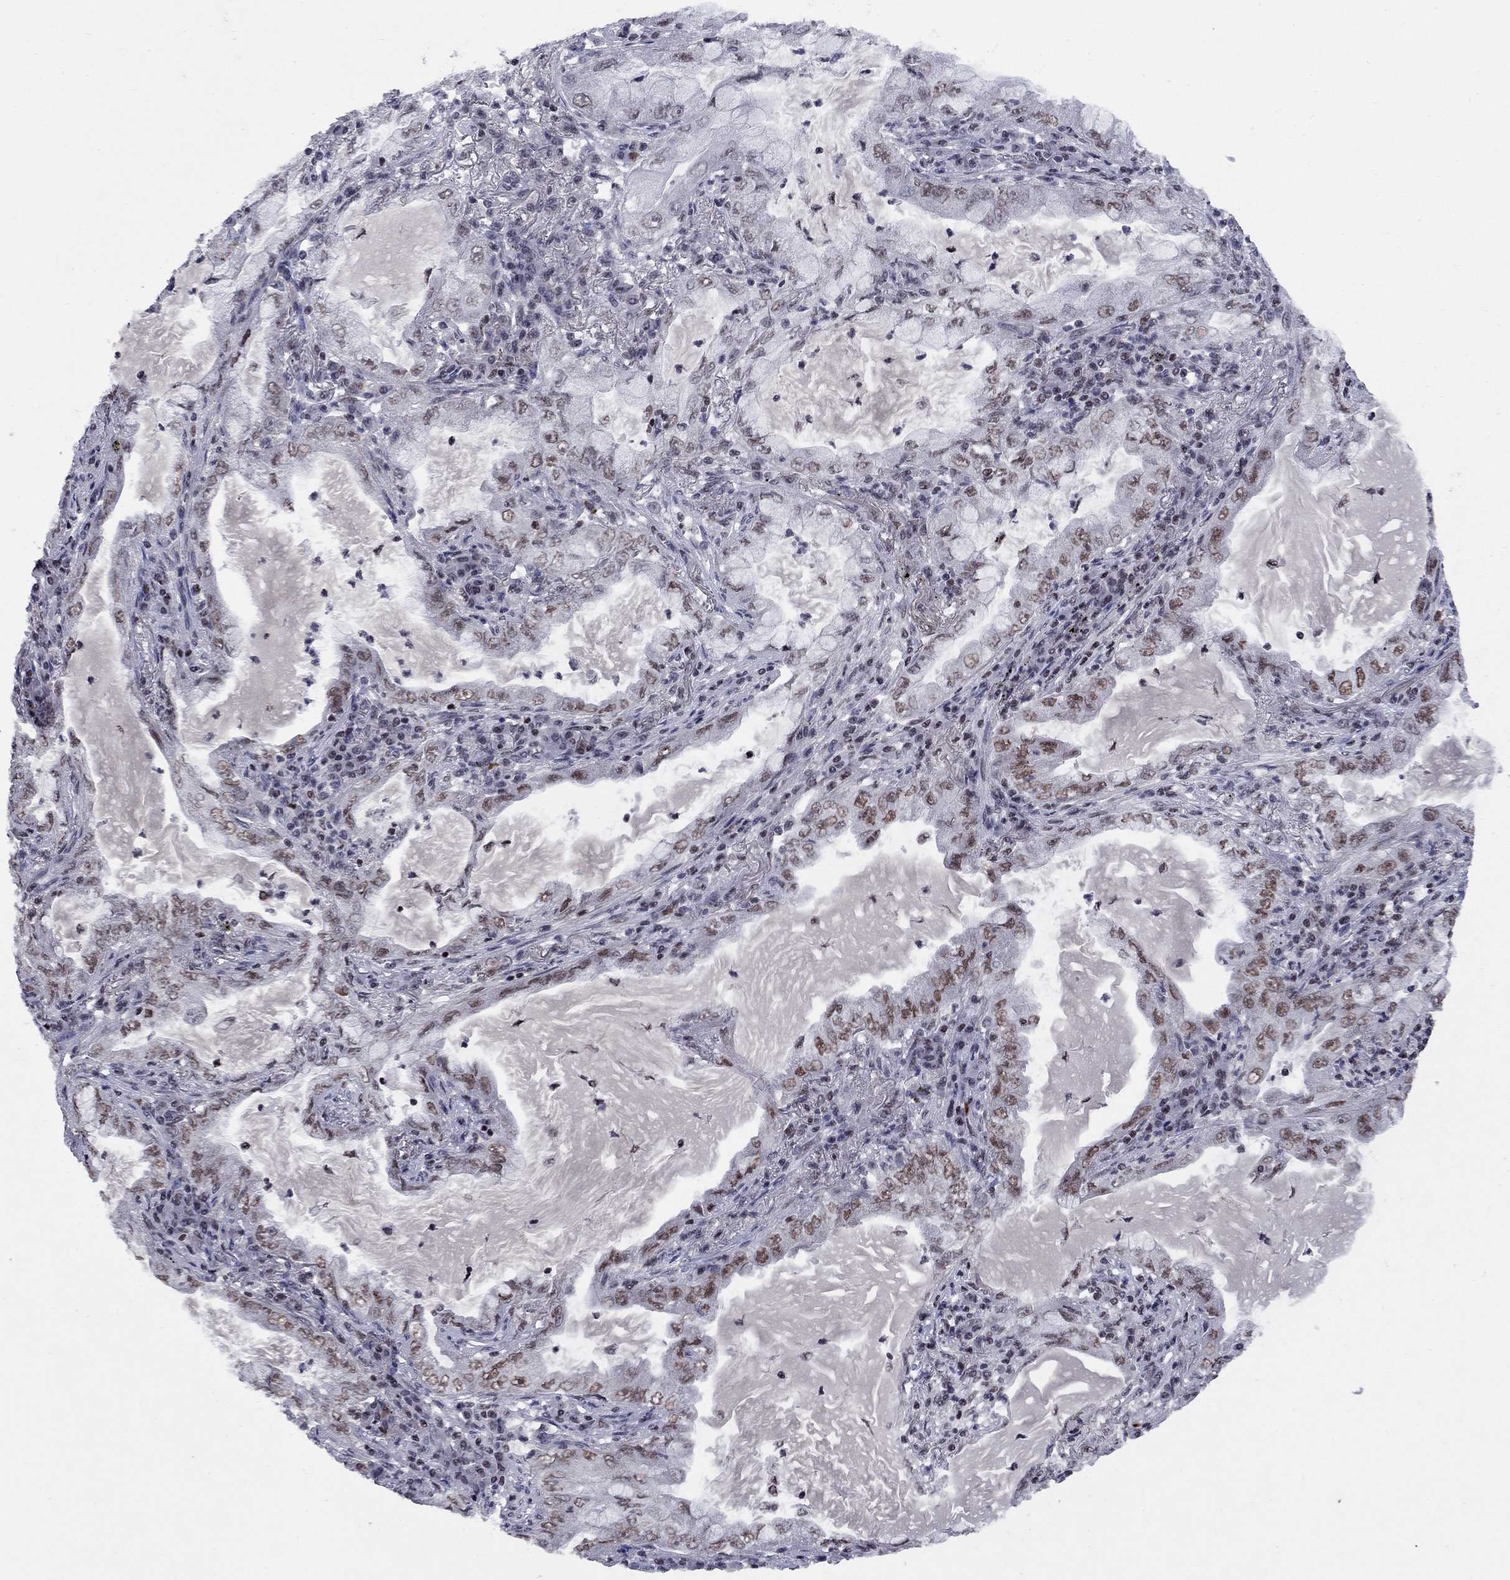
{"staining": {"intensity": "moderate", "quantity": "<25%", "location": "nuclear"}, "tissue": "lung cancer", "cell_type": "Tumor cells", "image_type": "cancer", "snomed": [{"axis": "morphology", "description": "Adenocarcinoma, NOS"}, {"axis": "topography", "description": "Lung"}], "caption": "The immunohistochemical stain shows moderate nuclear positivity in tumor cells of lung cancer tissue. The staining is performed using DAB (3,3'-diaminobenzidine) brown chromogen to label protein expression. The nuclei are counter-stained blue using hematoxylin.", "gene": "TAF9", "patient": {"sex": "female", "age": 73}}